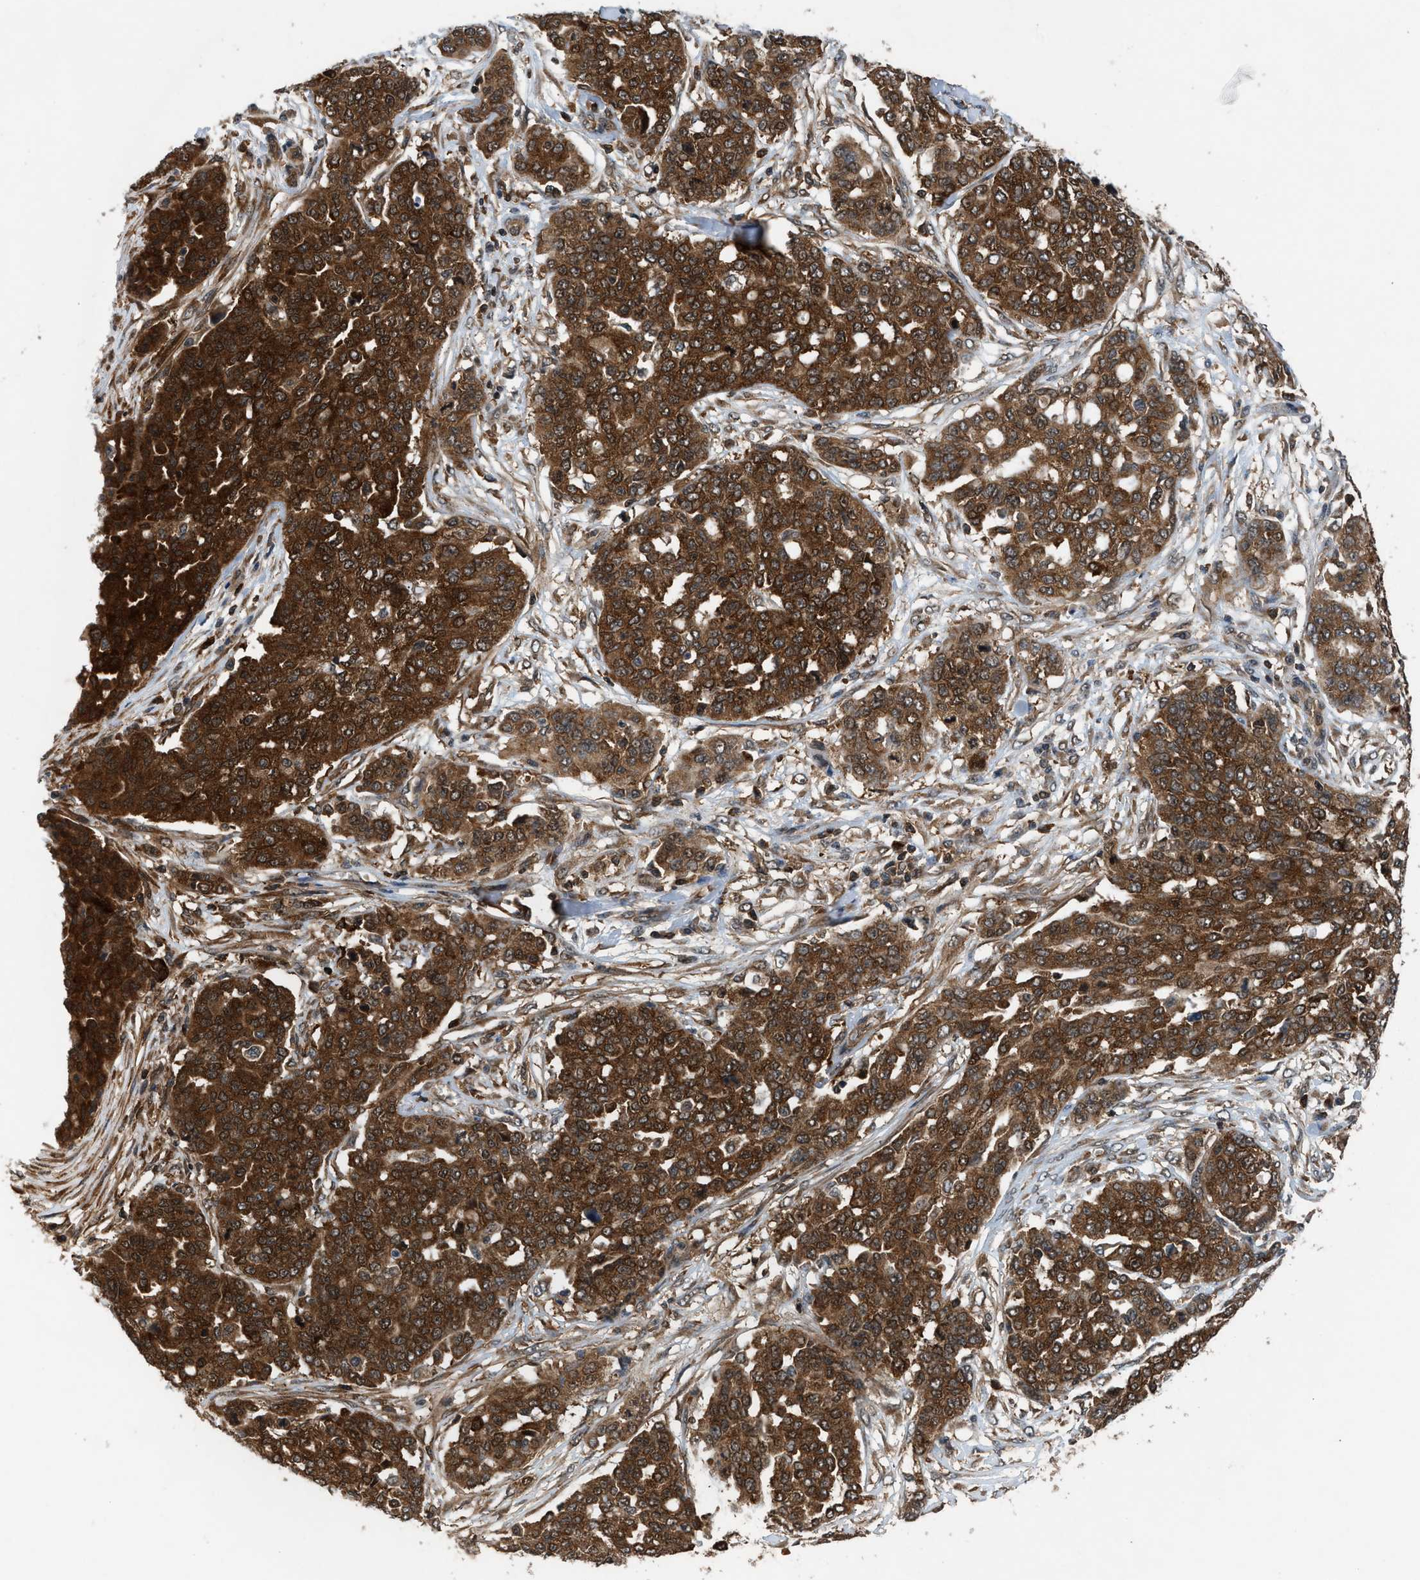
{"staining": {"intensity": "strong", "quantity": ">75%", "location": "cytoplasmic/membranous,nuclear"}, "tissue": "ovarian cancer", "cell_type": "Tumor cells", "image_type": "cancer", "snomed": [{"axis": "morphology", "description": "Cystadenocarcinoma, serous, NOS"}, {"axis": "topography", "description": "Soft tissue"}, {"axis": "topography", "description": "Ovary"}], "caption": "IHC histopathology image of human ovarian serous cystadenocarcinoma stained for a protein (brown), which shows high levels of strong cytoplasmic/membranous and nuclear staining in approximately >75% of tumor cells.", "gene": "OXSR1", "patient": {"sex": "female", "age": 57}}